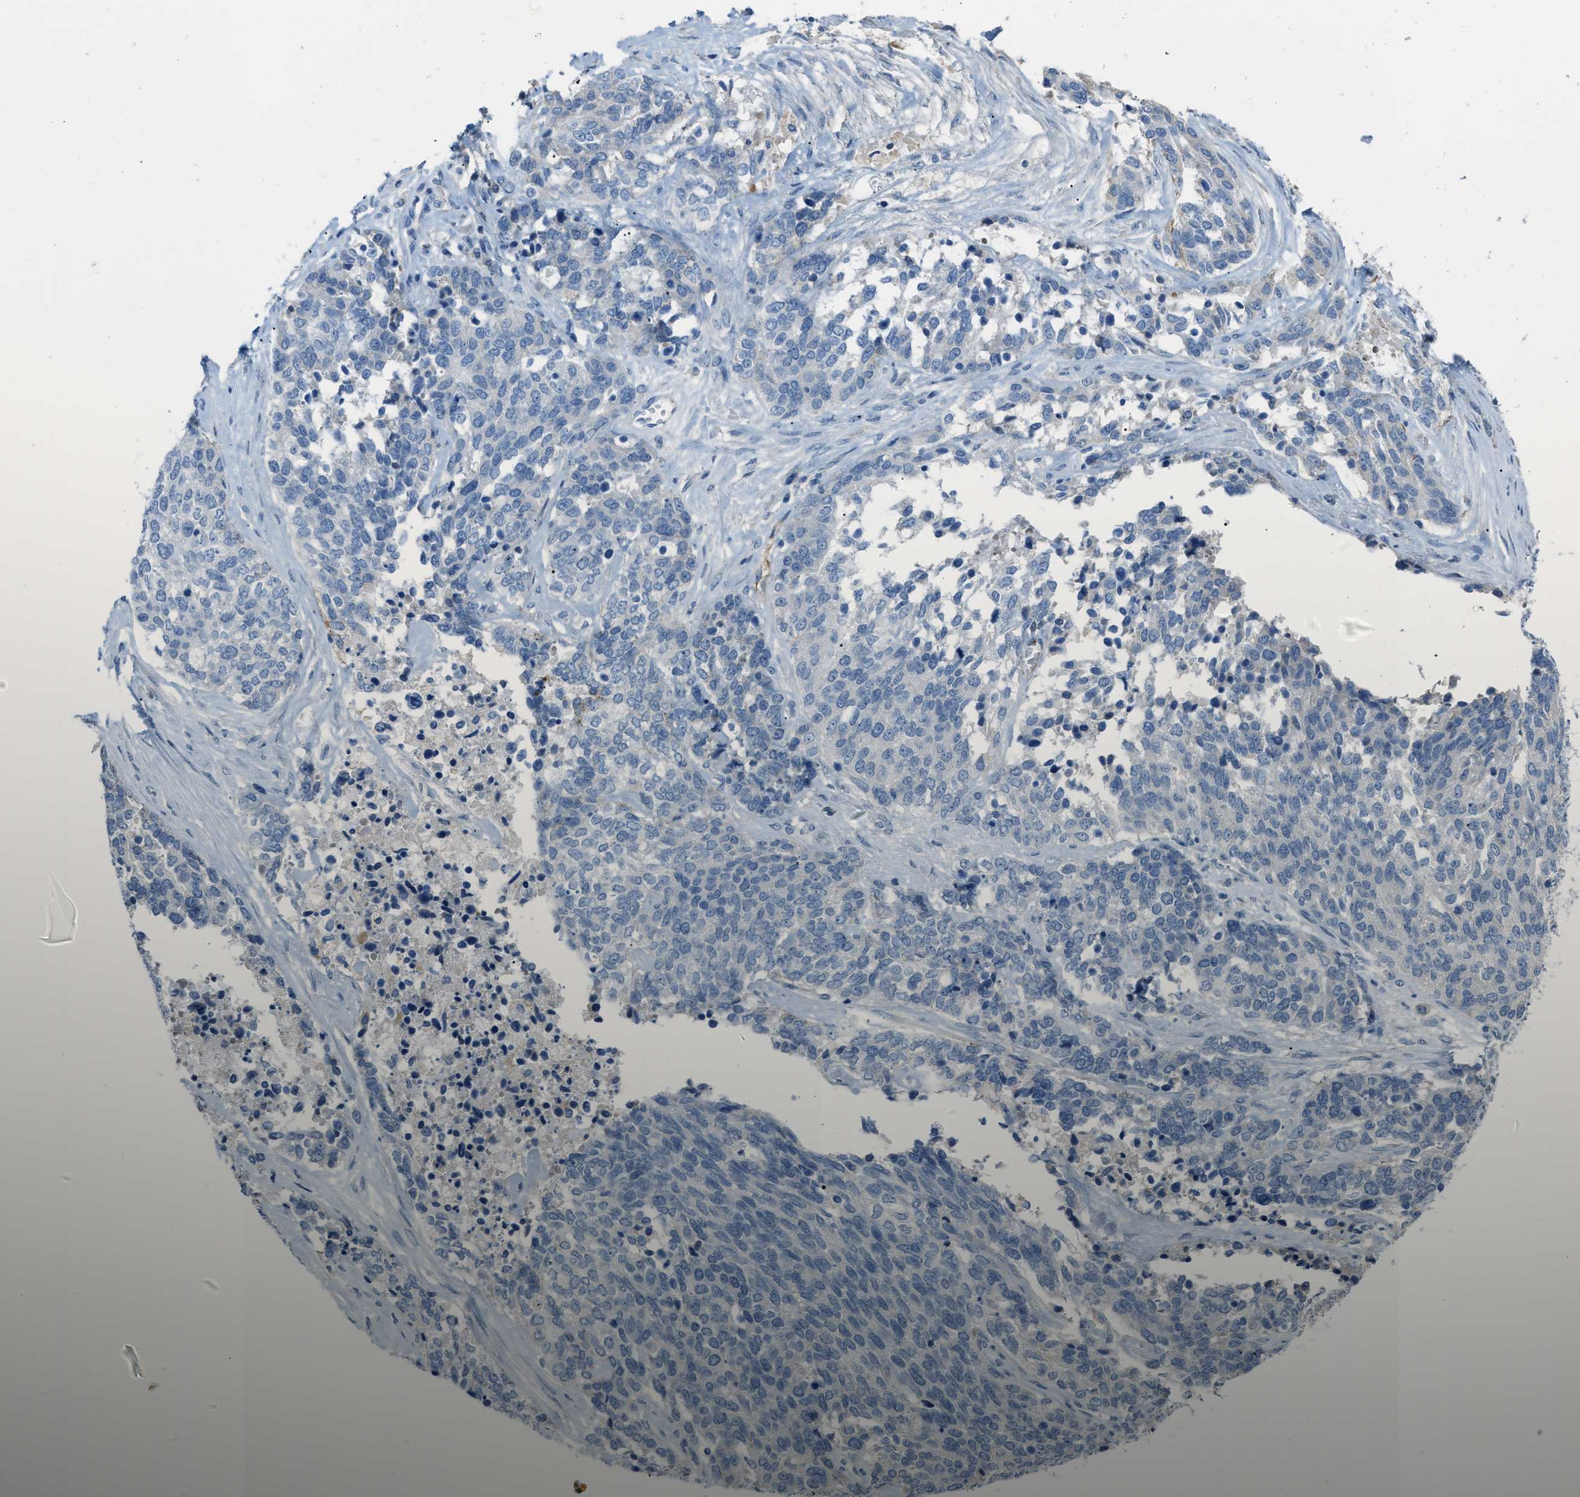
{"staining": {"intensity": "negative", "quantity": "none", "location": "none"}, "tissue": "ovarian cancer", "cell_type": "Tumor cells", "image_type": "cancer", "snomed": [{"axis": "morphology", "description": "Cystadenocarcinoma, serous, NOS"}, {"axis": "topography", "description": "Ovary"}], "caption": "The photomicrograph demonstrates no significant staining in tumor cells of ovarian serous cystadenocarcinoma.", "gene": "SLC22A15", "patient": {"sex": "female", "age": 44}}